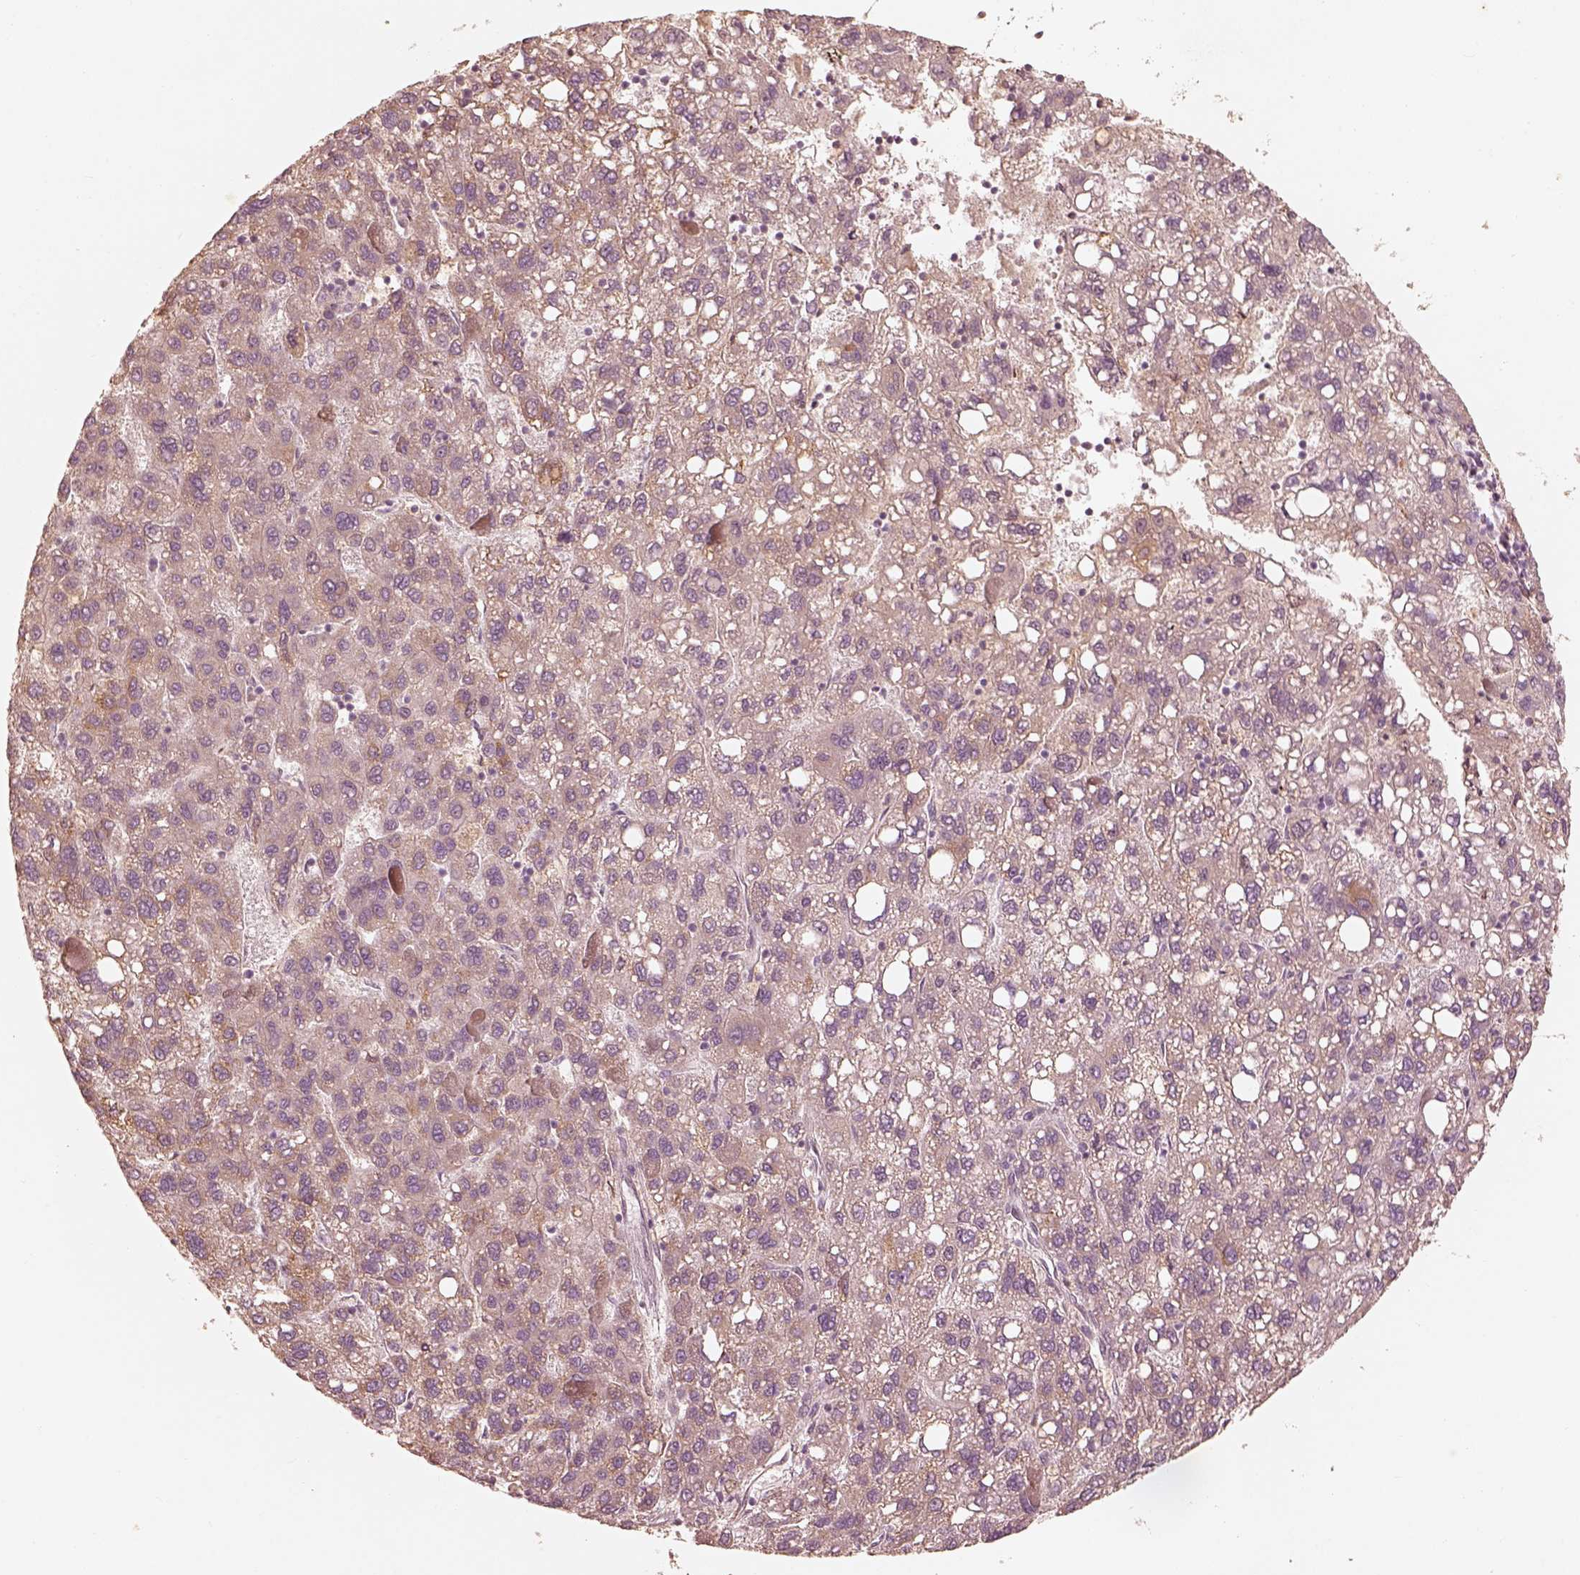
{"staining": {"intensity": "moderate", "quantity": "<25%", "location": "cytoplasmic/membranous"}, "tissue": "liver cancer", "cell_type": "Tumor cells", "image_type": "cancer", "snomed": [{"axis": "morphology", "description": "Carcinoma, Hepatocellular, NOS"}, {"axis": "topography", "description": "Liver"}], "caption": "Liver hepatocellular carcinoma stained with immunohistochemistry displays moderate cytoplasmic/membranous positivity in about <25% of tumor cells.", "gene": "WLS", "patient": {"sex": "female", "age": 82}}